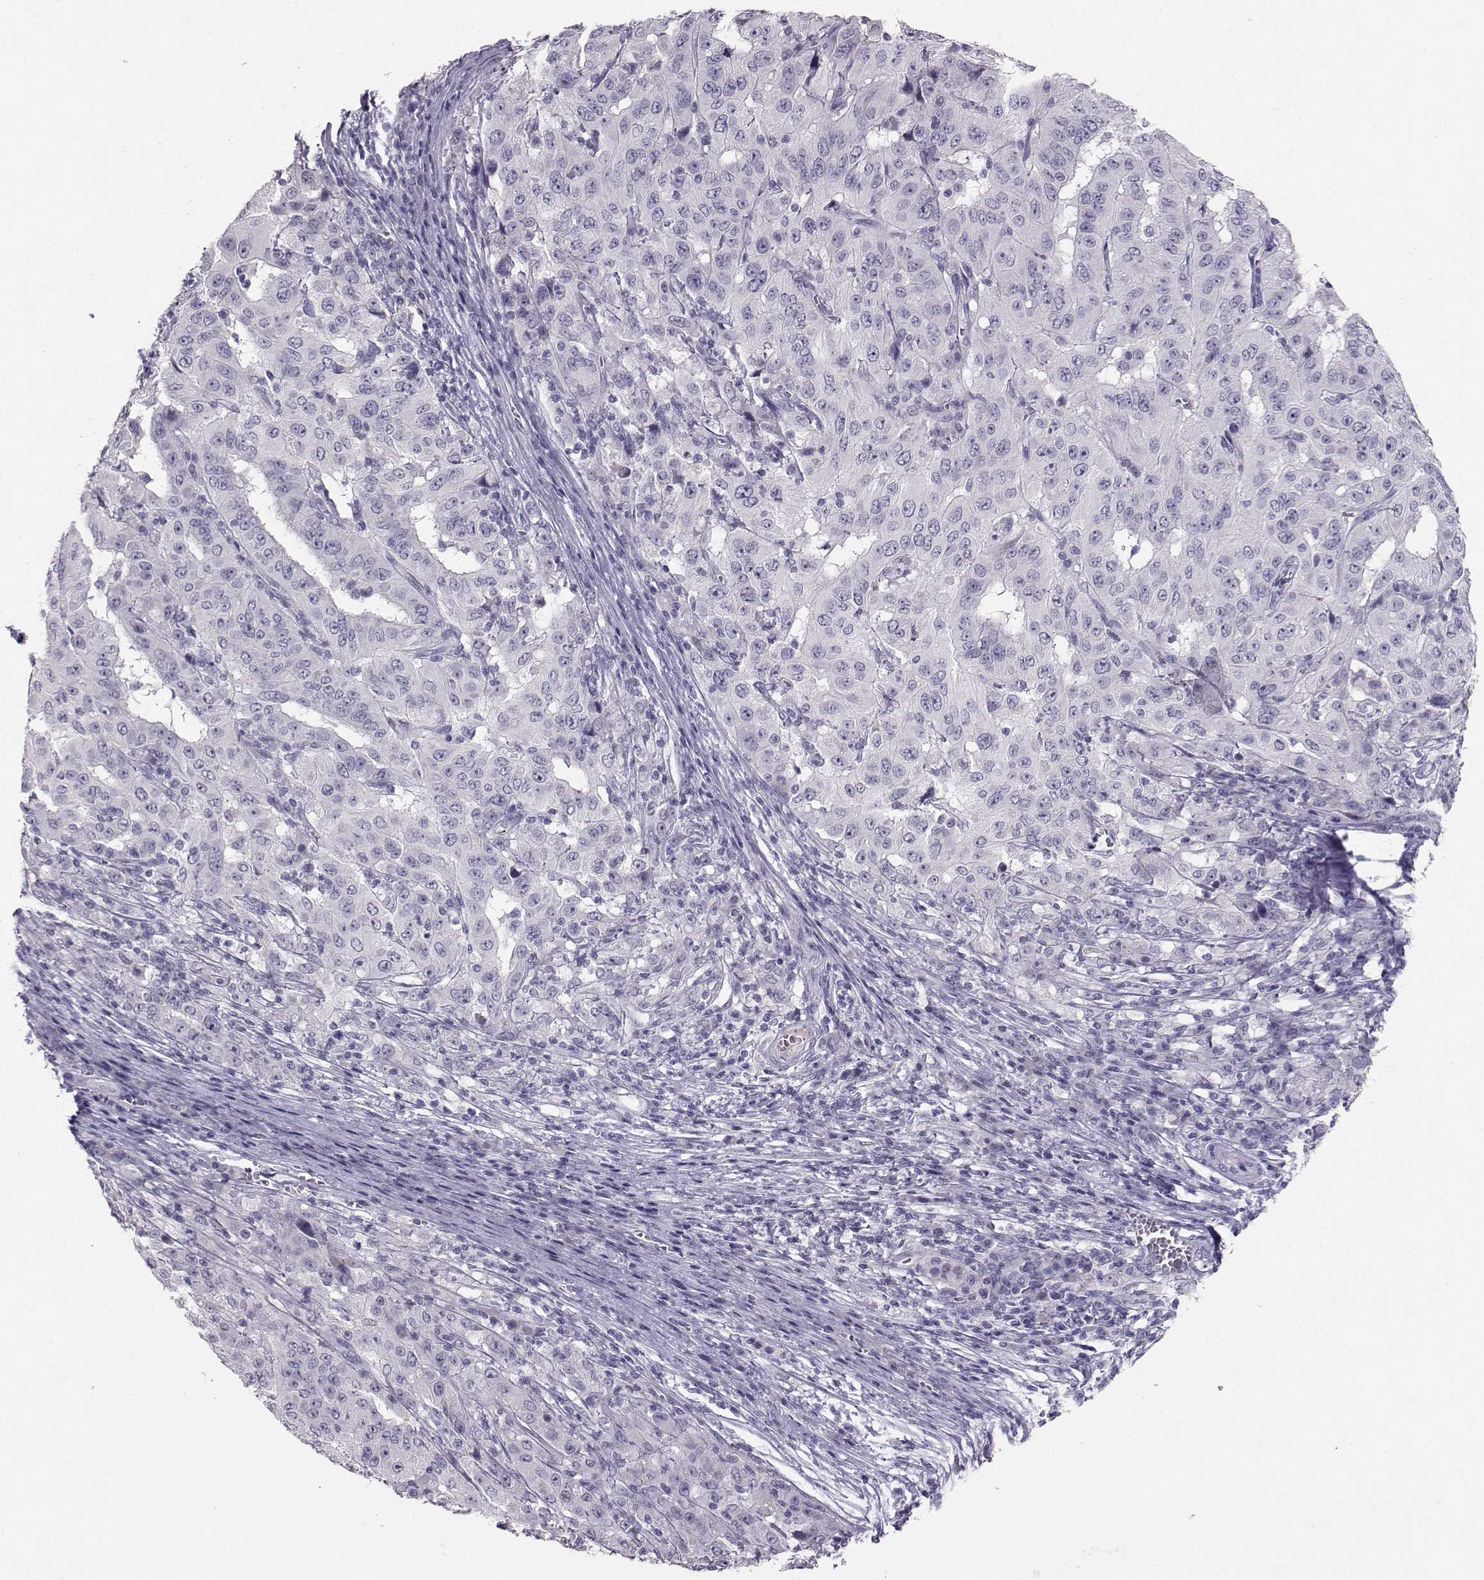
{"staining": {"intensity": "negative", "quantity": "none", "location": "none"}, "tissue": "pancreatic cancer", "cell_type": "Tumor cells", "image_type": "cancer", "snomed": [{"axis": "morphology", "description": "Adenocarcinoma, NOS"}, {"axis": "topography", "description": "Pancreas"}], "caption": "There is no significant positivity in tumor cells of adenocarcinoma (pancreatic).", "gene": "PKP2", "patient": {"sex": "male", "age": 63}}